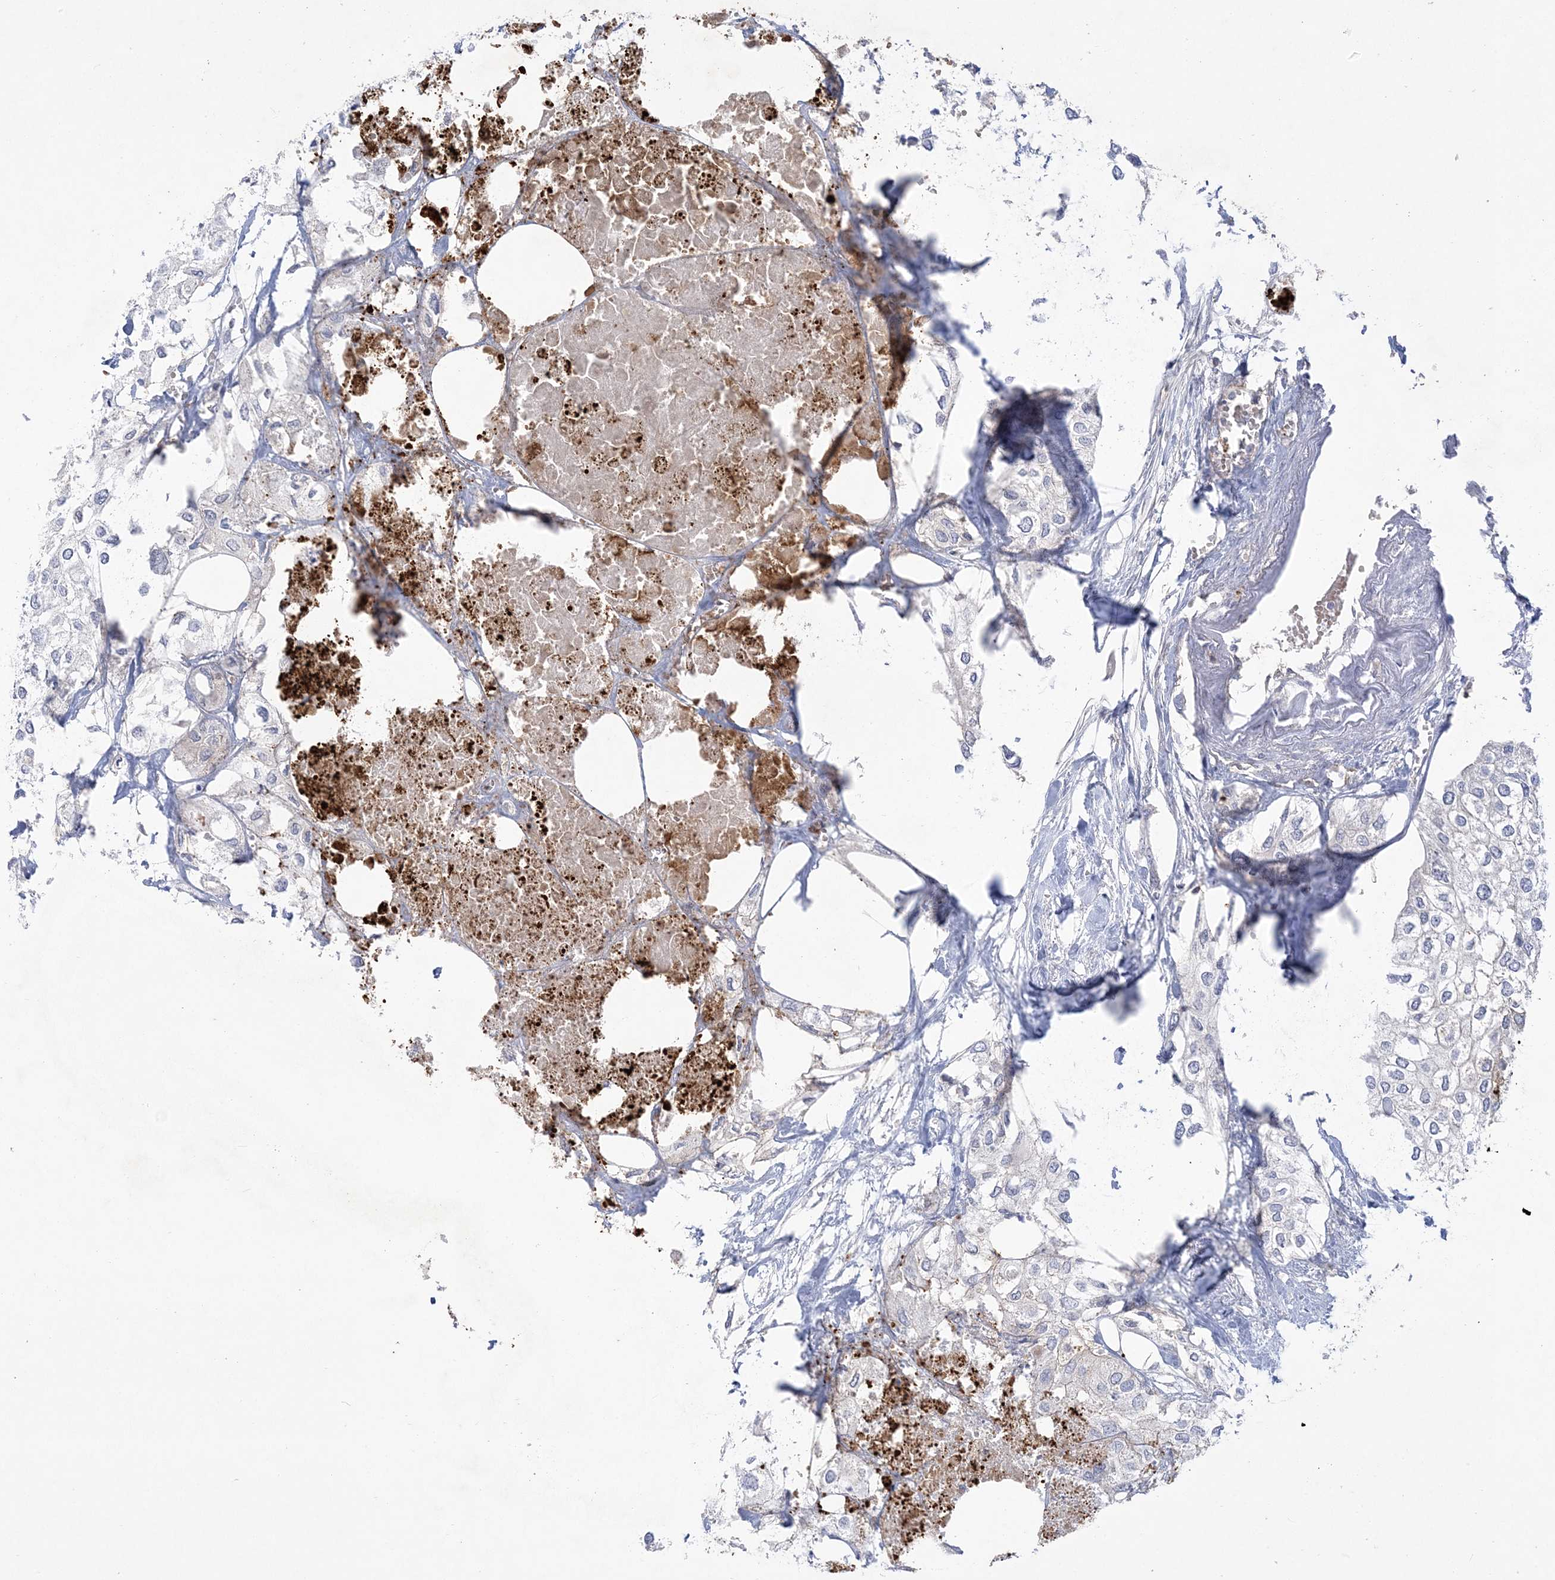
{"staining": {"intensity": "negative", "quantity": "none", "location": "none"}, "tissue": "urothelial cancer", "cell_type": "Tumor cells", "image_type": "cancer", "snomed": [{"axis": "morphology", "description": "Urothelial carcinoma, High grade"}, {"axis": "topography", "description": "Urinary bladder"}], "caption": "The micrograph demonstrates no significant expression in tumor cells of urothelial carcinoma (high-grade).", "gene": "ADAMTS12", "patient": {"sex": "male", "age": 64}}